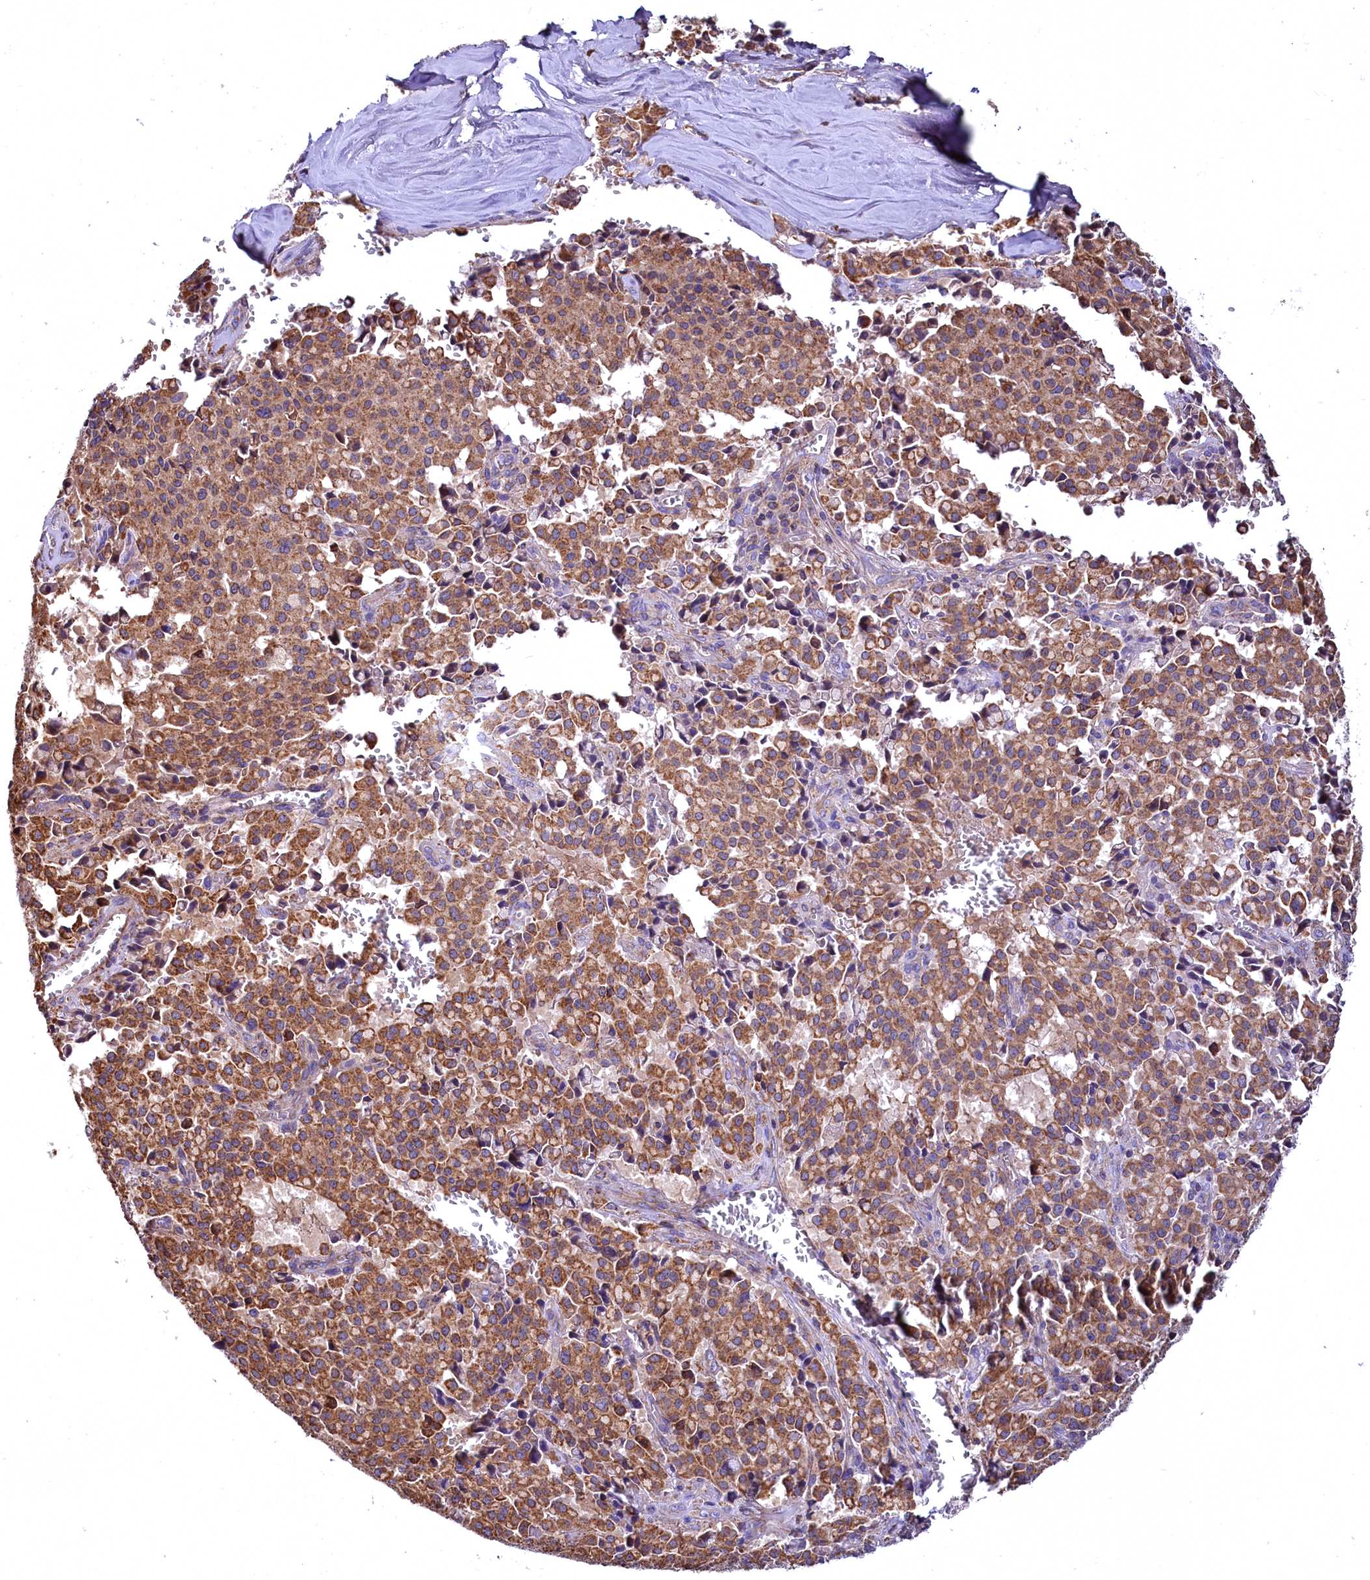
{"staining": {"intensity": "moderate", "quantity": ">75%", "location": "cytoplasmic/membranous"}, "tissue": "pancreatic cancer", "cell_type": "Tumor cells", "image_type": "cancer", "snomed": [{"axis": "morphology", "description": "Adenocarcinoma, NOS"}, {"axis": "topography", "description": "Pancreas"}], "caption": "This micrograph shows immunohistochemistry (IHC) staining of human pancreatic cancer (adenocarcinoma), with medium moderate cytoplasmic/membranous positivity in about >75% of tumor cells.", "gene": "NUDT15", "patient": {"sex": "male", "age": 65}}